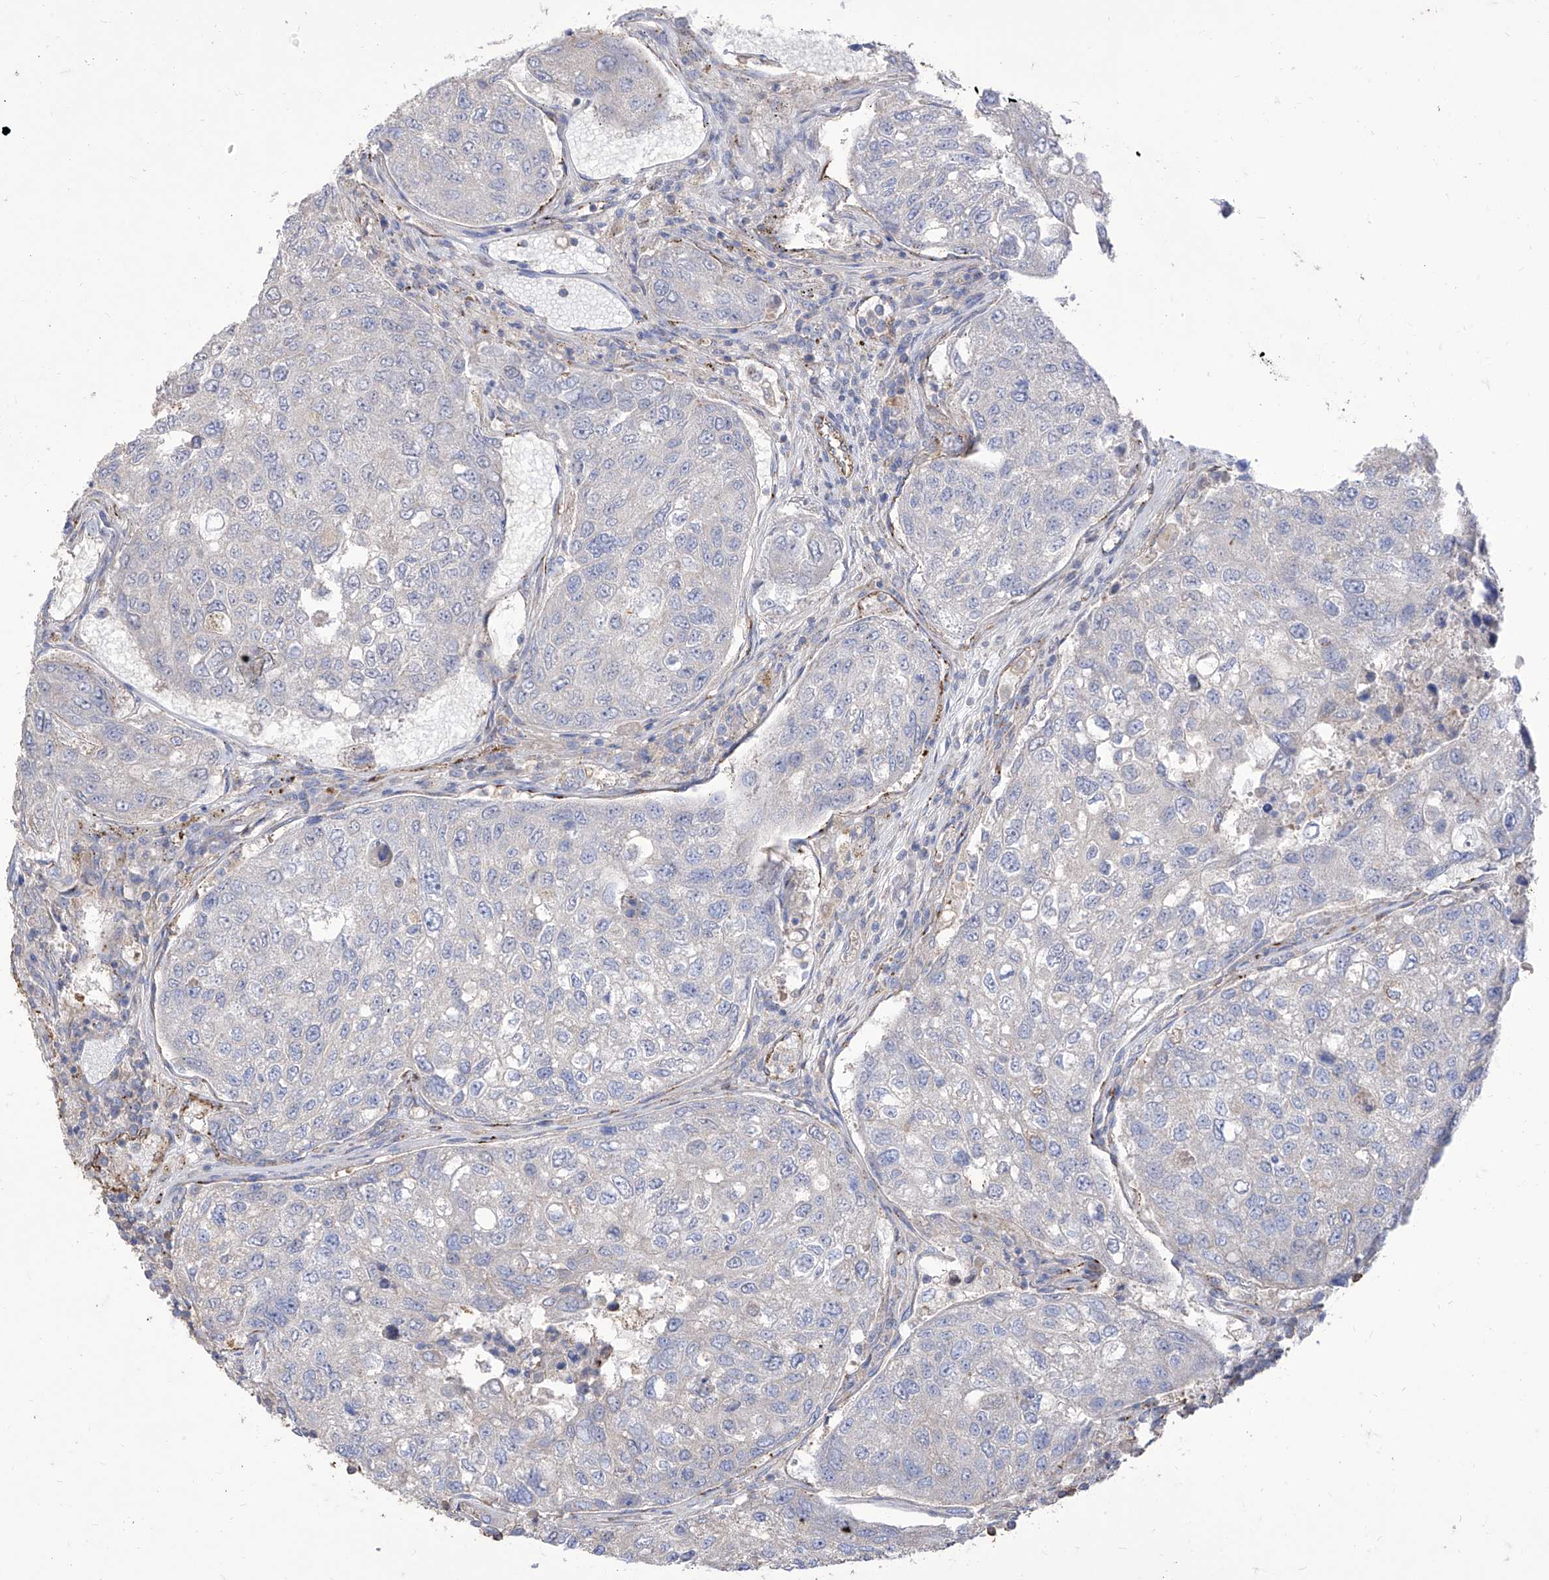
{"staining": {"intensity": "negative", "quantity": "none", "location": "none"}, "tissue": "urothelial cancer", "cell_type": "Tumor cells", "image_type": "cancer", "snomed": [{"axis": "morphology", "description": "Urothelial carcinoma, High grade"}, {"axis": "topography", "description": "Lymph node"}, {"axis": "topography", "description": "Urinary bladder"}], "caption": "Tumor cells are negative for brown protein staining in urothelial cancer. (DAB (3,3'-diaminobenzidine) IHC with hematoxylin counter stain).", "gene": "C1orf74", "patient": {"sex": "male", "age": 51}}